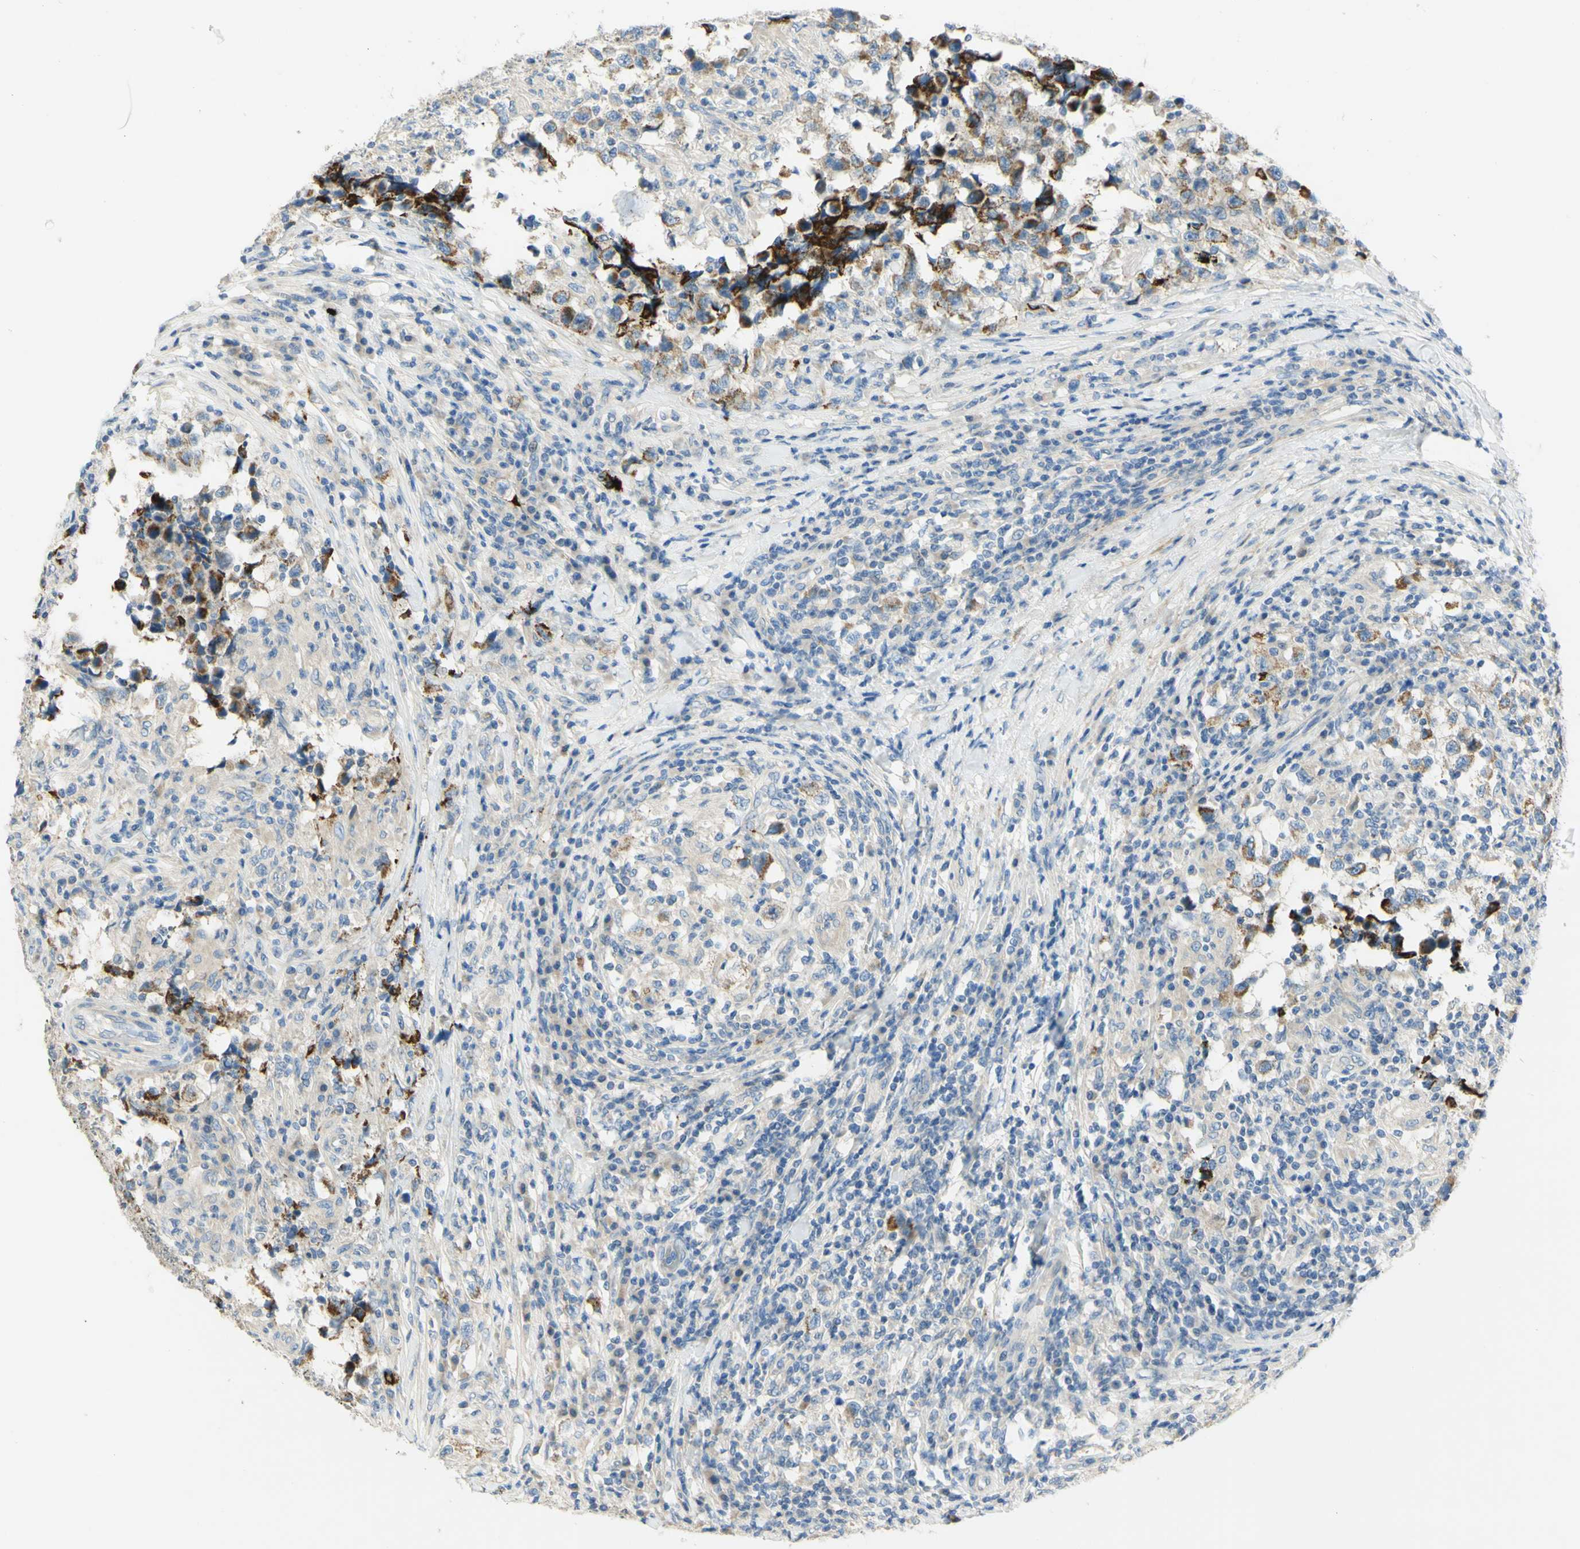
{"staining": {"intensity": "moderate", "quantity": "<25%", "location": "cytoplasmic/membranous"}, "tissue": "testis cancer", "cell_type": "Tumor cells", "image_type": "cancer", "snomed": [{"axis": "morphology", "description": "Carcinoma, Embryonal, NOS"}, {"axis": "topography", "description": "Testis"}], "caption": "IHC of human testis embryonal carcinoma demonstrates low levels of moderate cytoplasmic/membranous staining in approximately <25% of tumor cells.", "gene": "GCNT3", "patient": {"sex": "male", "age": 21}}